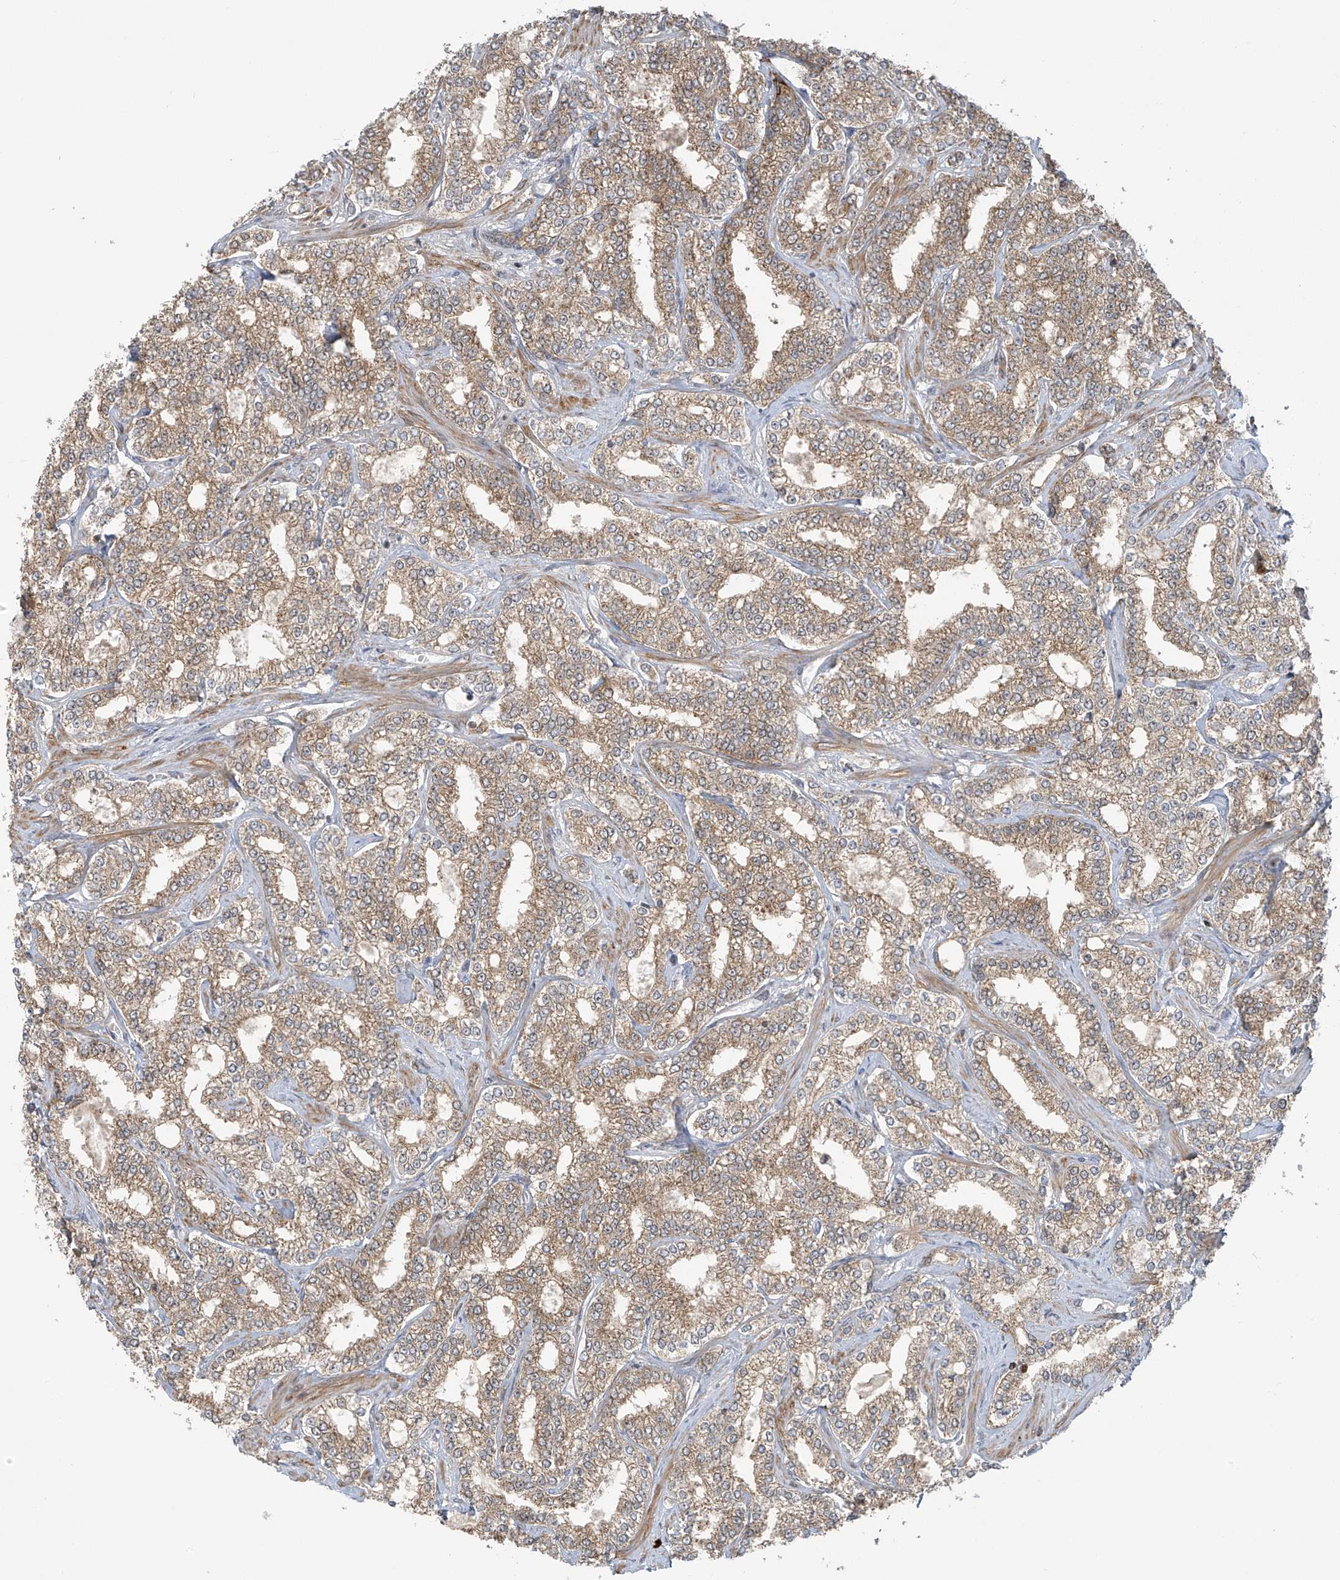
{"staining": {"intensity": "weak", "quantity": ">75%", "location": "cytoplasmic/membranous"}, "tissue": "prostate cancer", "cell_type": "Tumor cells", "image_type": "cancer", "snomed": [{"axis": "morphology", "description": "Normal tissue, NOS"}, {"axis": "morphology", "description": "Adenocarcinoma, High grade"}, {"axis": "topography", "description": "Prostate"}], "caption": "Immunohistochemical staining of adenocarcinoma (high-grade) (prostate) displays low levels of weak cytoplasmic/membranous protein positivity in approximately >75% of tumor cells.", "gene": "HDDC2", "patient": {"sex": "male", "age": 83}}